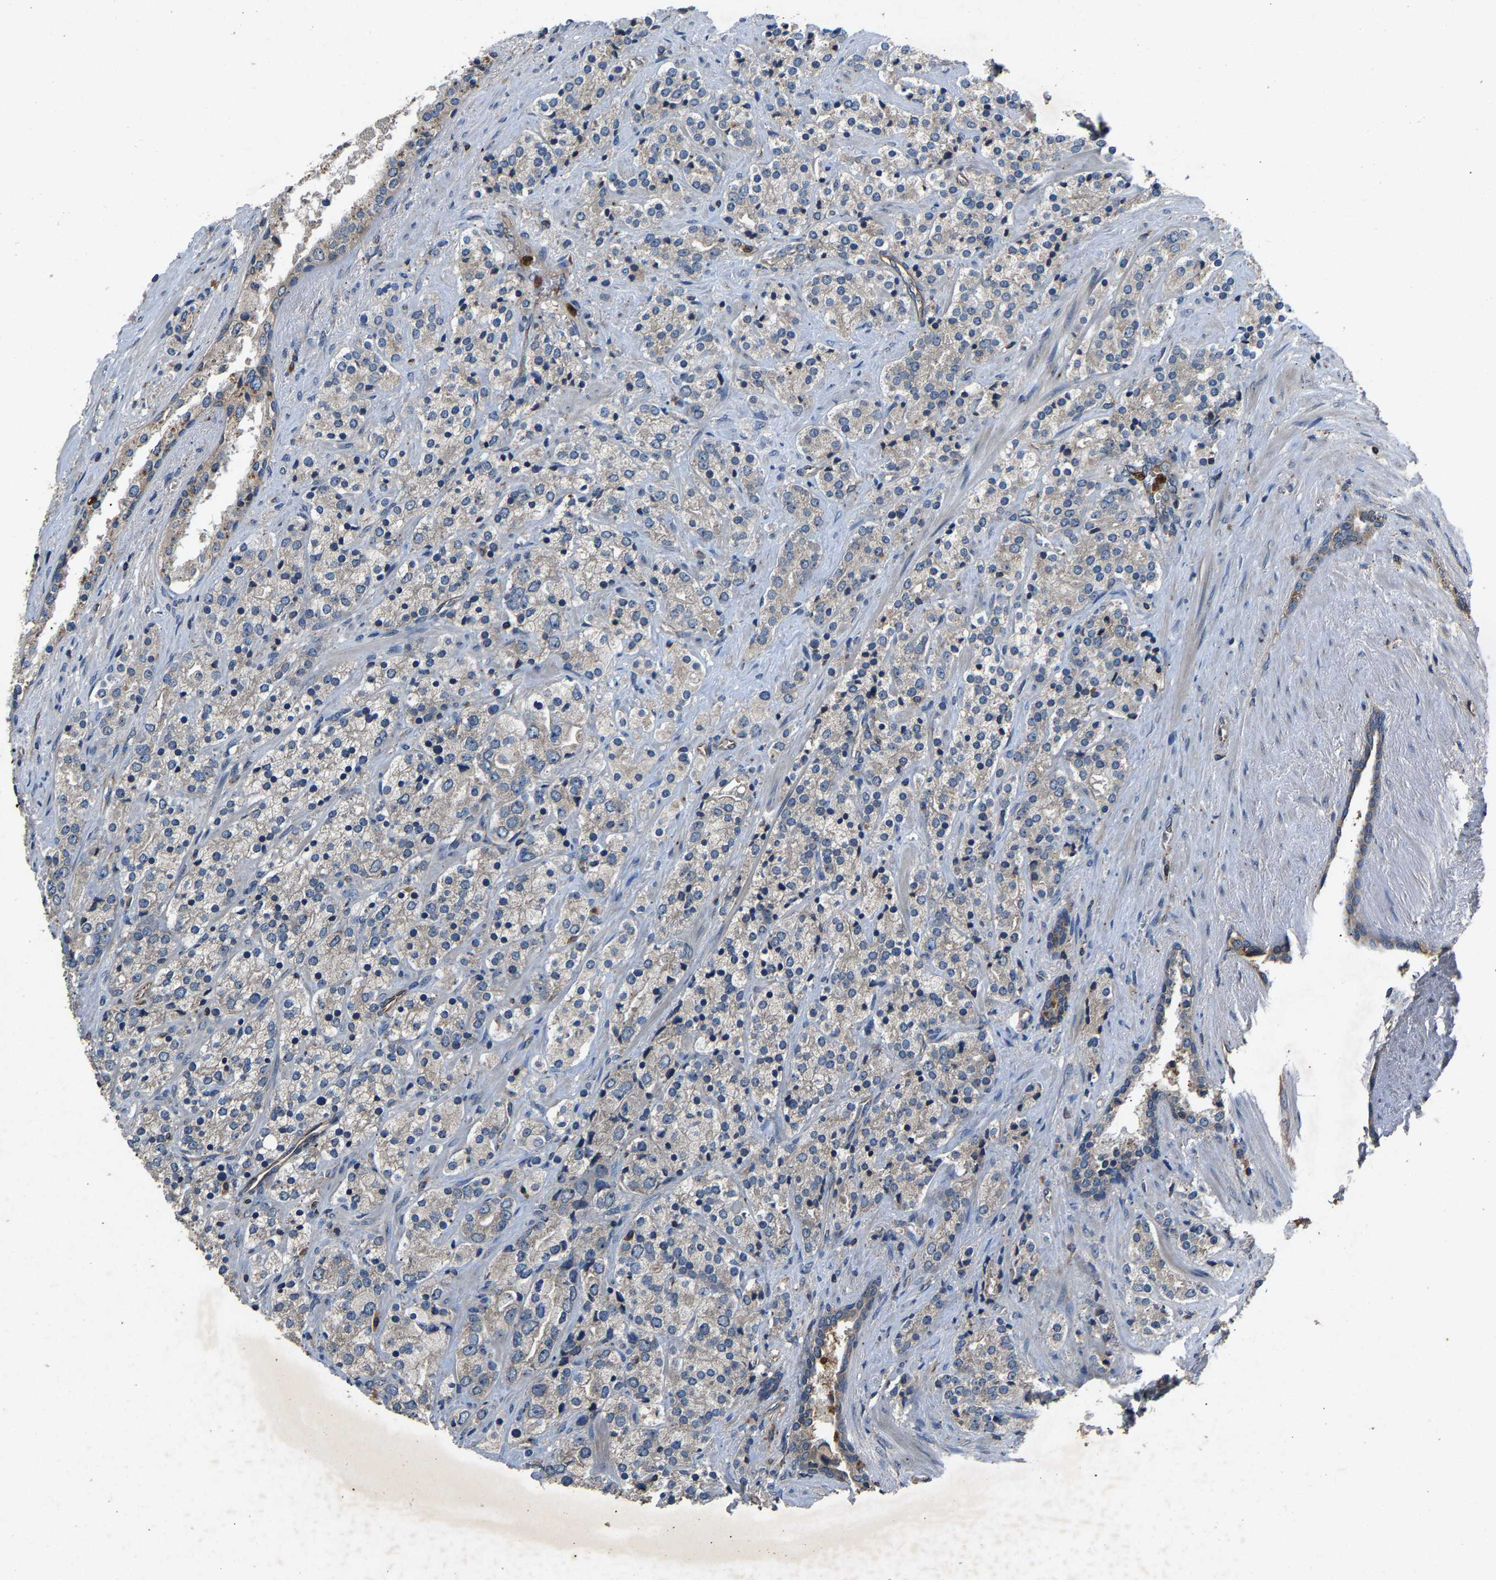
{"staining": {"intensity": "negative", "quantity": "none", "location": "none"}, "tissue": "prostate cancer", "cell_type": "Tumor cells", "image_type": "cancer", "snomed": [{"axis": "morphology", "description": "Adenocarcinoma, High grade"}, {"axis": "topography", "description": "Prostate"}], "caption": "Immunohistochemical staining of human prostate high-grade adenocarcinoma displays no significant expression in tumor cells.", "gene": "PPID", "patient": {"sex": "male", "age": 71}}